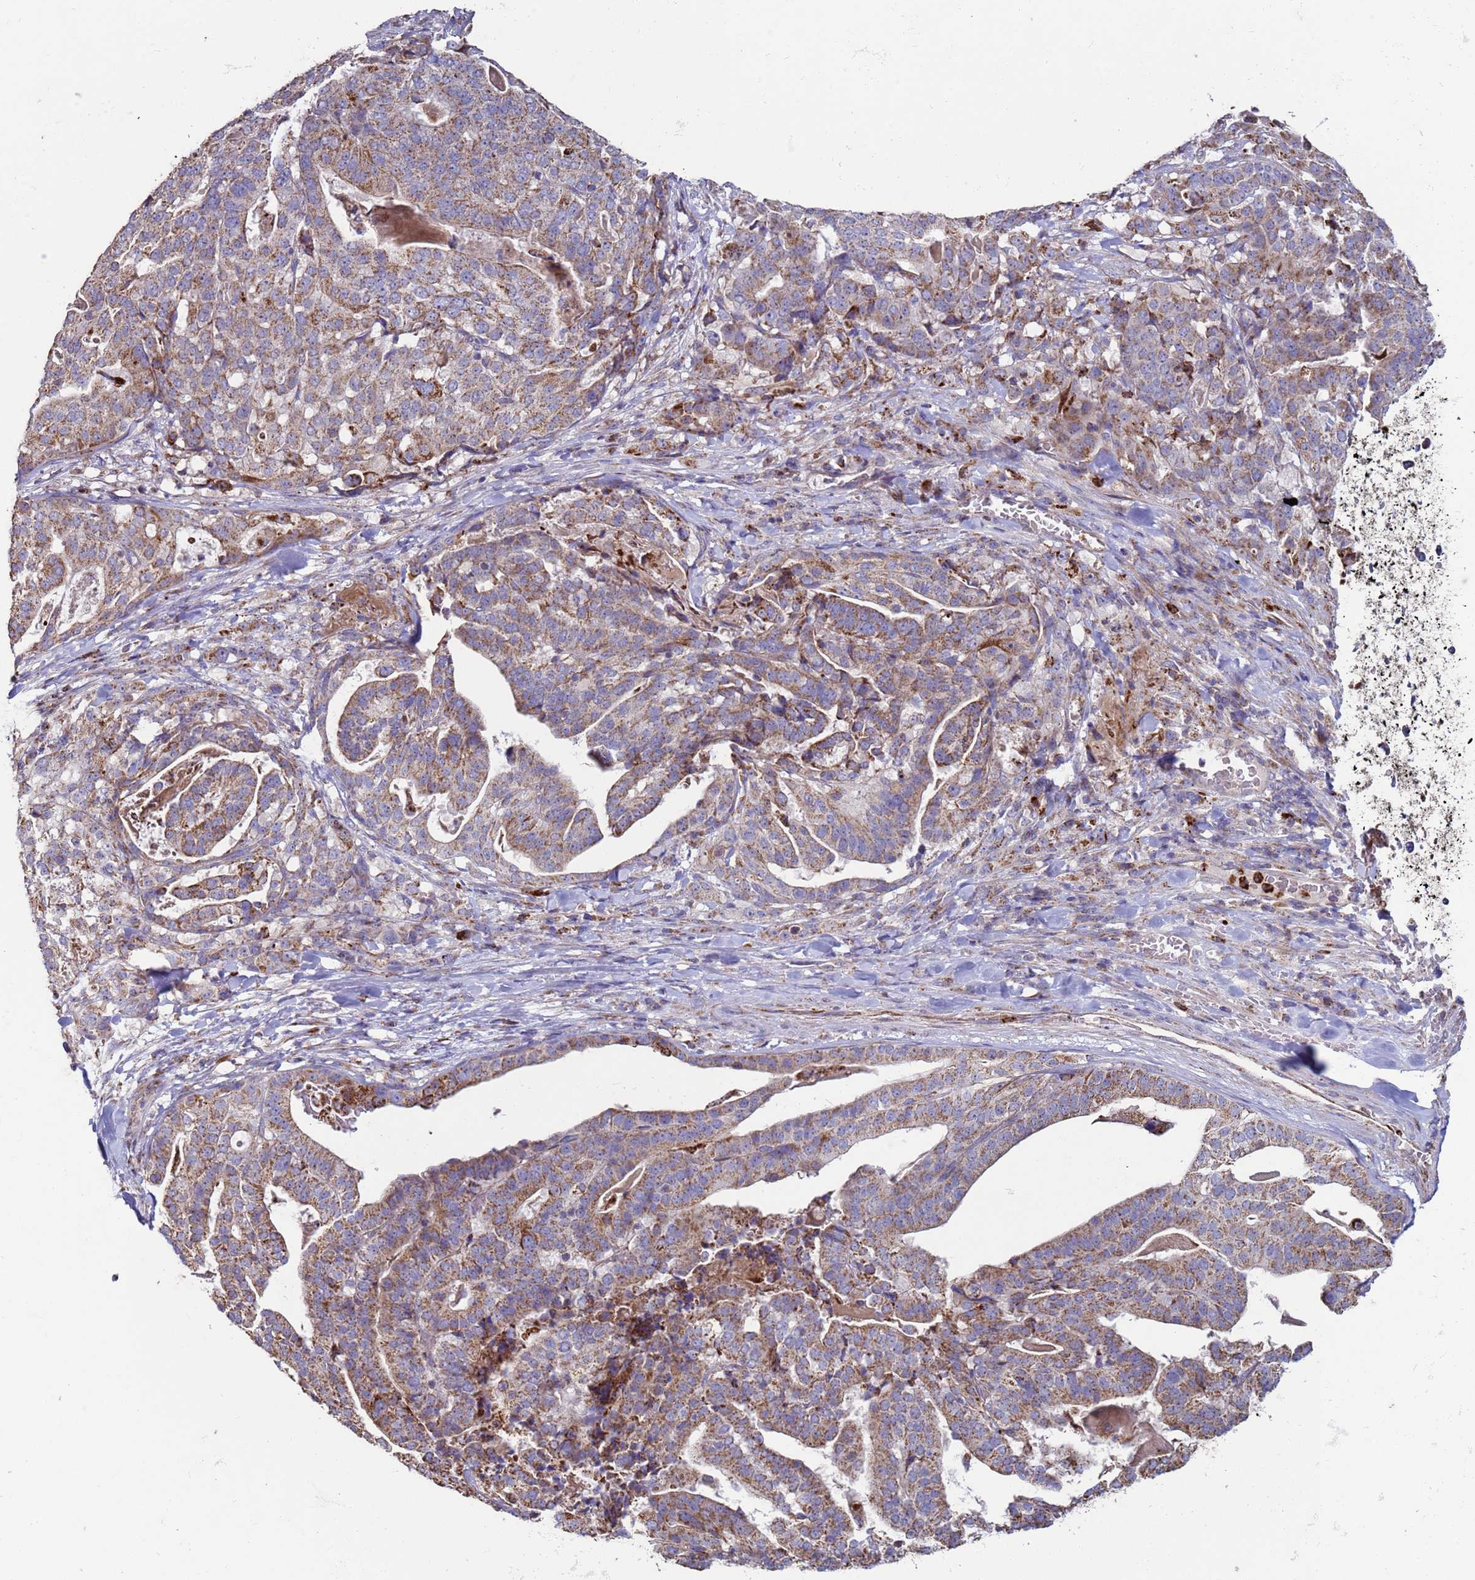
{"staining": {"intensity": "moderate", "quantity": ">75%", "location": "cytoplasmic/membranous"}, "tissue": "stomach cancer", "cell_type": "Tumor cells", "image_type": "cancer", "snomed": [{"axis": "morphology", "description": "Adenocarcinoma, NOS"}, {"axis": "topography", "description": "Stomach"}], "caption": "This photomicrograph displays immunohistochemistry (IHC) staining of stomach adenocarcinoma, with medium moderate cytoplasmic/membranous positivity in approximately >75% of tumor cells.", "gene": "FBXO33", "patient": {"sex": "male", "age": 48}}